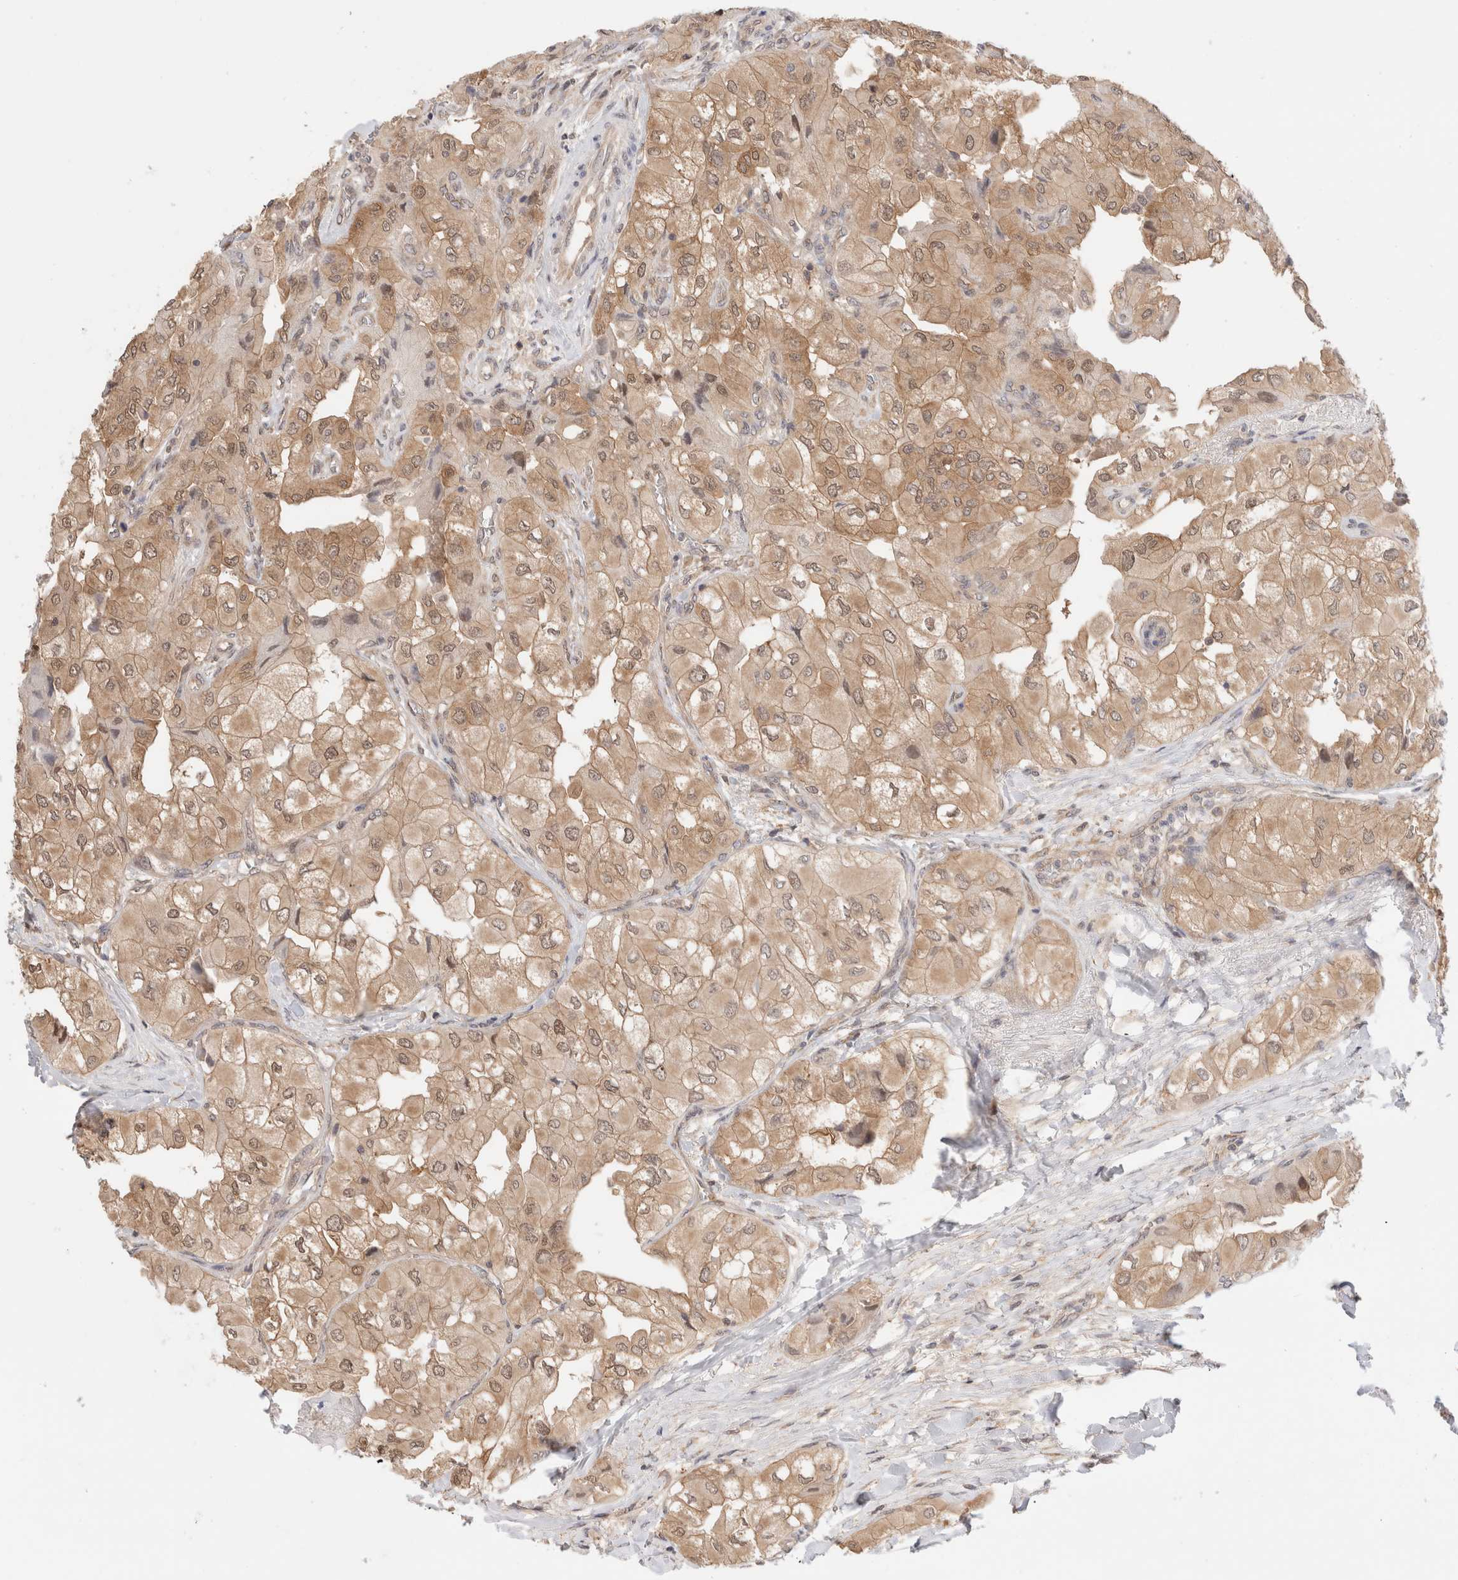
{"staining": {"intensity": "moderate", "quantity": ">75%", "location": "cytoplasmic/membranous,nuclear"}, "tissue": "thyroid cancer", "cell_type": "Tumor cells", "image_type": "cancer", "snomed": [{"axis": "morphology", "description": "Papillary adenocarcinoma, NOS"}, {"axis": "topography", "description": "Thyroid gland"}], "caption": "Immunohistochemistry (DAB) staining of thyroid papillary adenocarcinoma demonstrates moderate cytoplasmic/membranous and nuclear protein positivity in approximately >75% of tumor cells.", "gene": "C17orf97", "patient": {"sex": "female", "age": 59}}